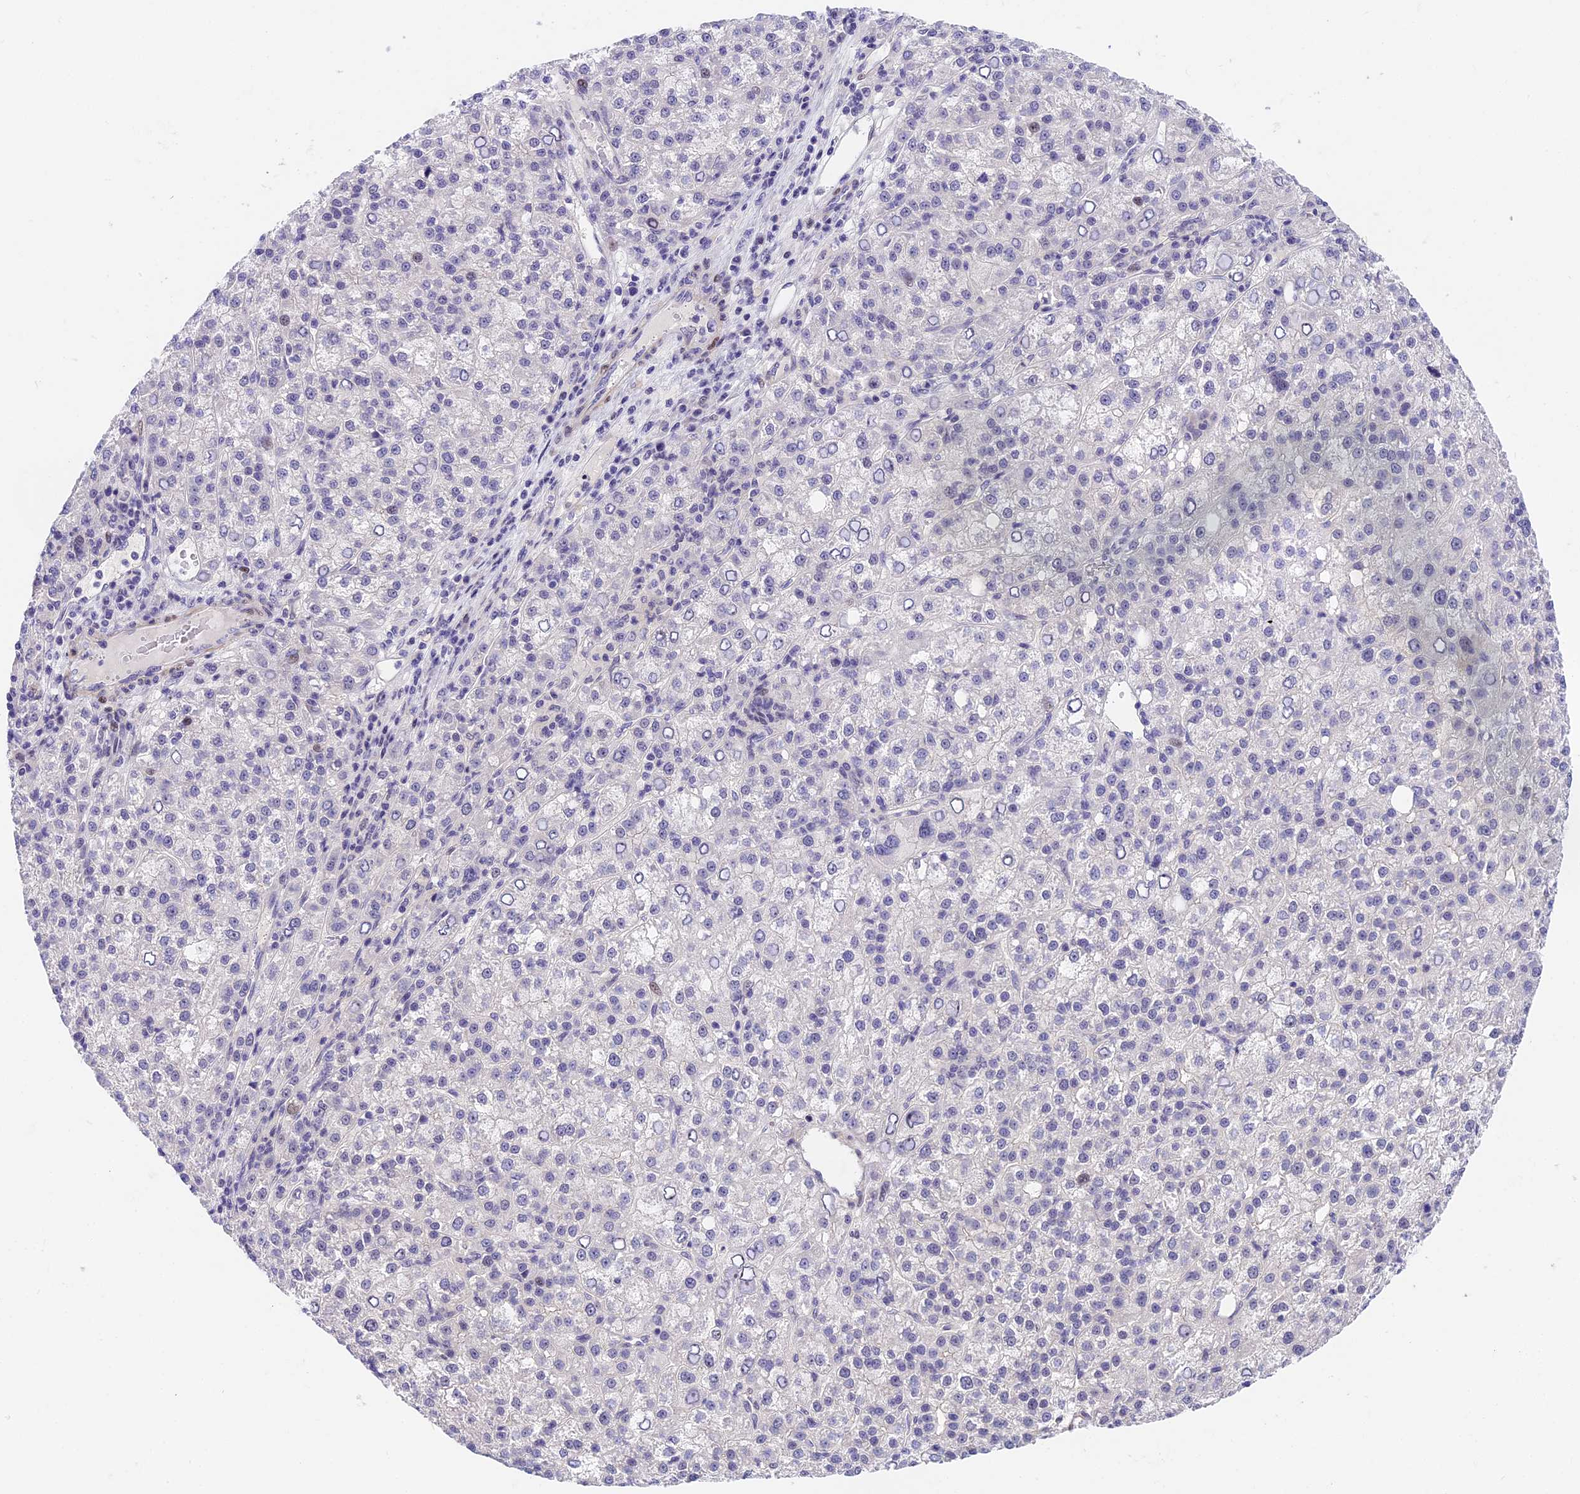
{"staining": {"intensity": "moderate", "quantity": "<25%", "location": "nuclear"}, "tissue": "liver cancer", "cell_type": "Tumor cells", "image_type": "cancer", "snomed": [{"axis": "morphology", "description": "Carcinoma, Hepatocellular, NOS"}, {"axis": "topography", "description": "Liver"}], "caption": "Tumor cells demonstrate moderate nuclear expression in about <25% of cells in liver cancer.", "gene": "MIDN", "patient": {"sex": "female", "age": 58}}